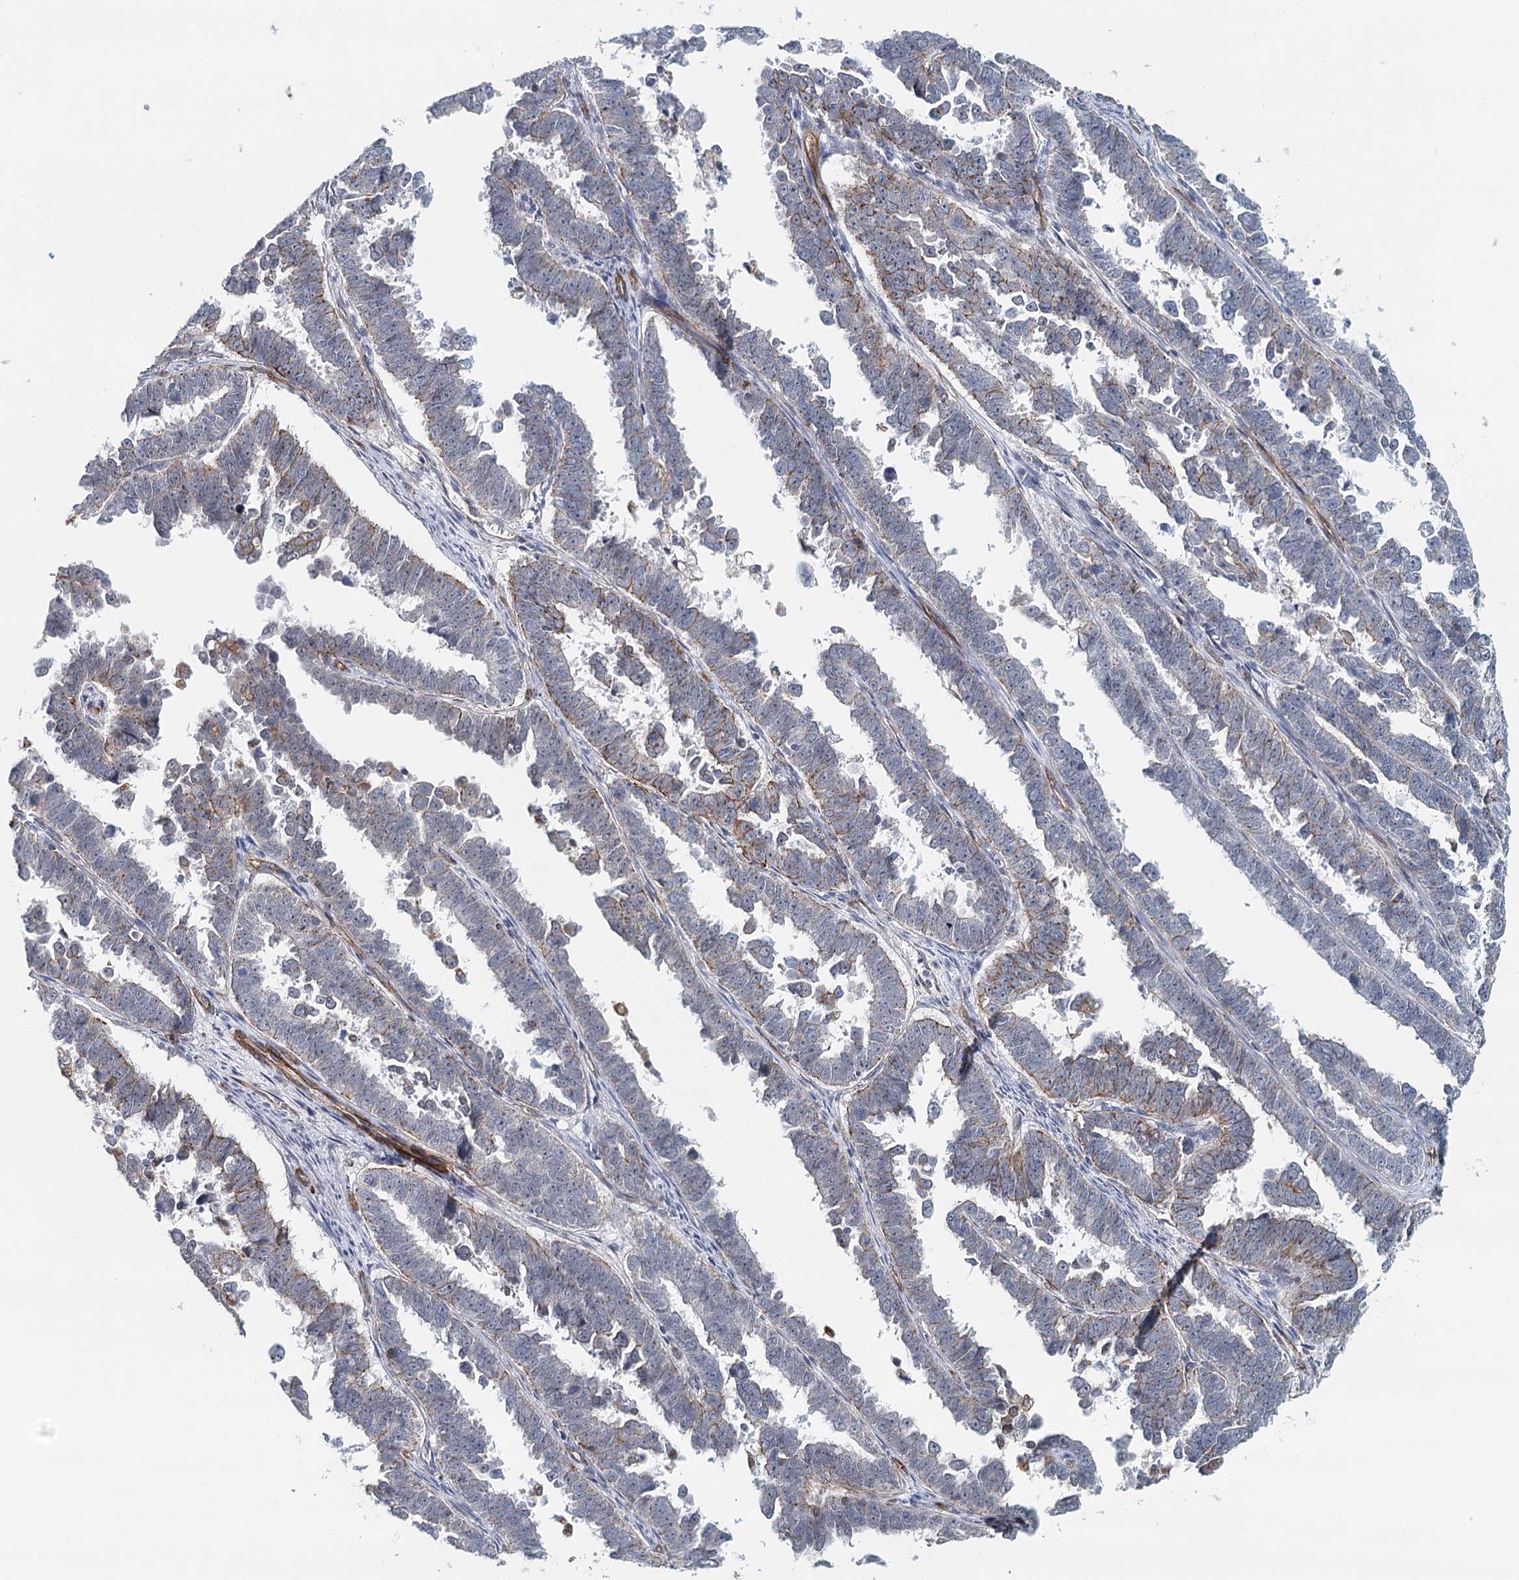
{"staining": {"intensity": "weak", "quantity": "25%-75%", "location": "cytoplasmic/membranous"}, "tissue": "endometrial cancer", "cell_type": "Tumor cells", "image_type": "cancer", "snomed": [{"axis": "morphology", "description": "Adenocarcinoma, NOS"}, {"axis": "topography", "description": "Endometrium"}], "caption": "Immunohistochemistry (DAB (3,3'-diaminobenzidine)) staining of endometrial cancer shows weak cytoplasmic/membranous protein expression in approximately 25%-75% of tumor cells.", "gene": "SYNPO", "patient": {"sex": "female", "age": 75}}